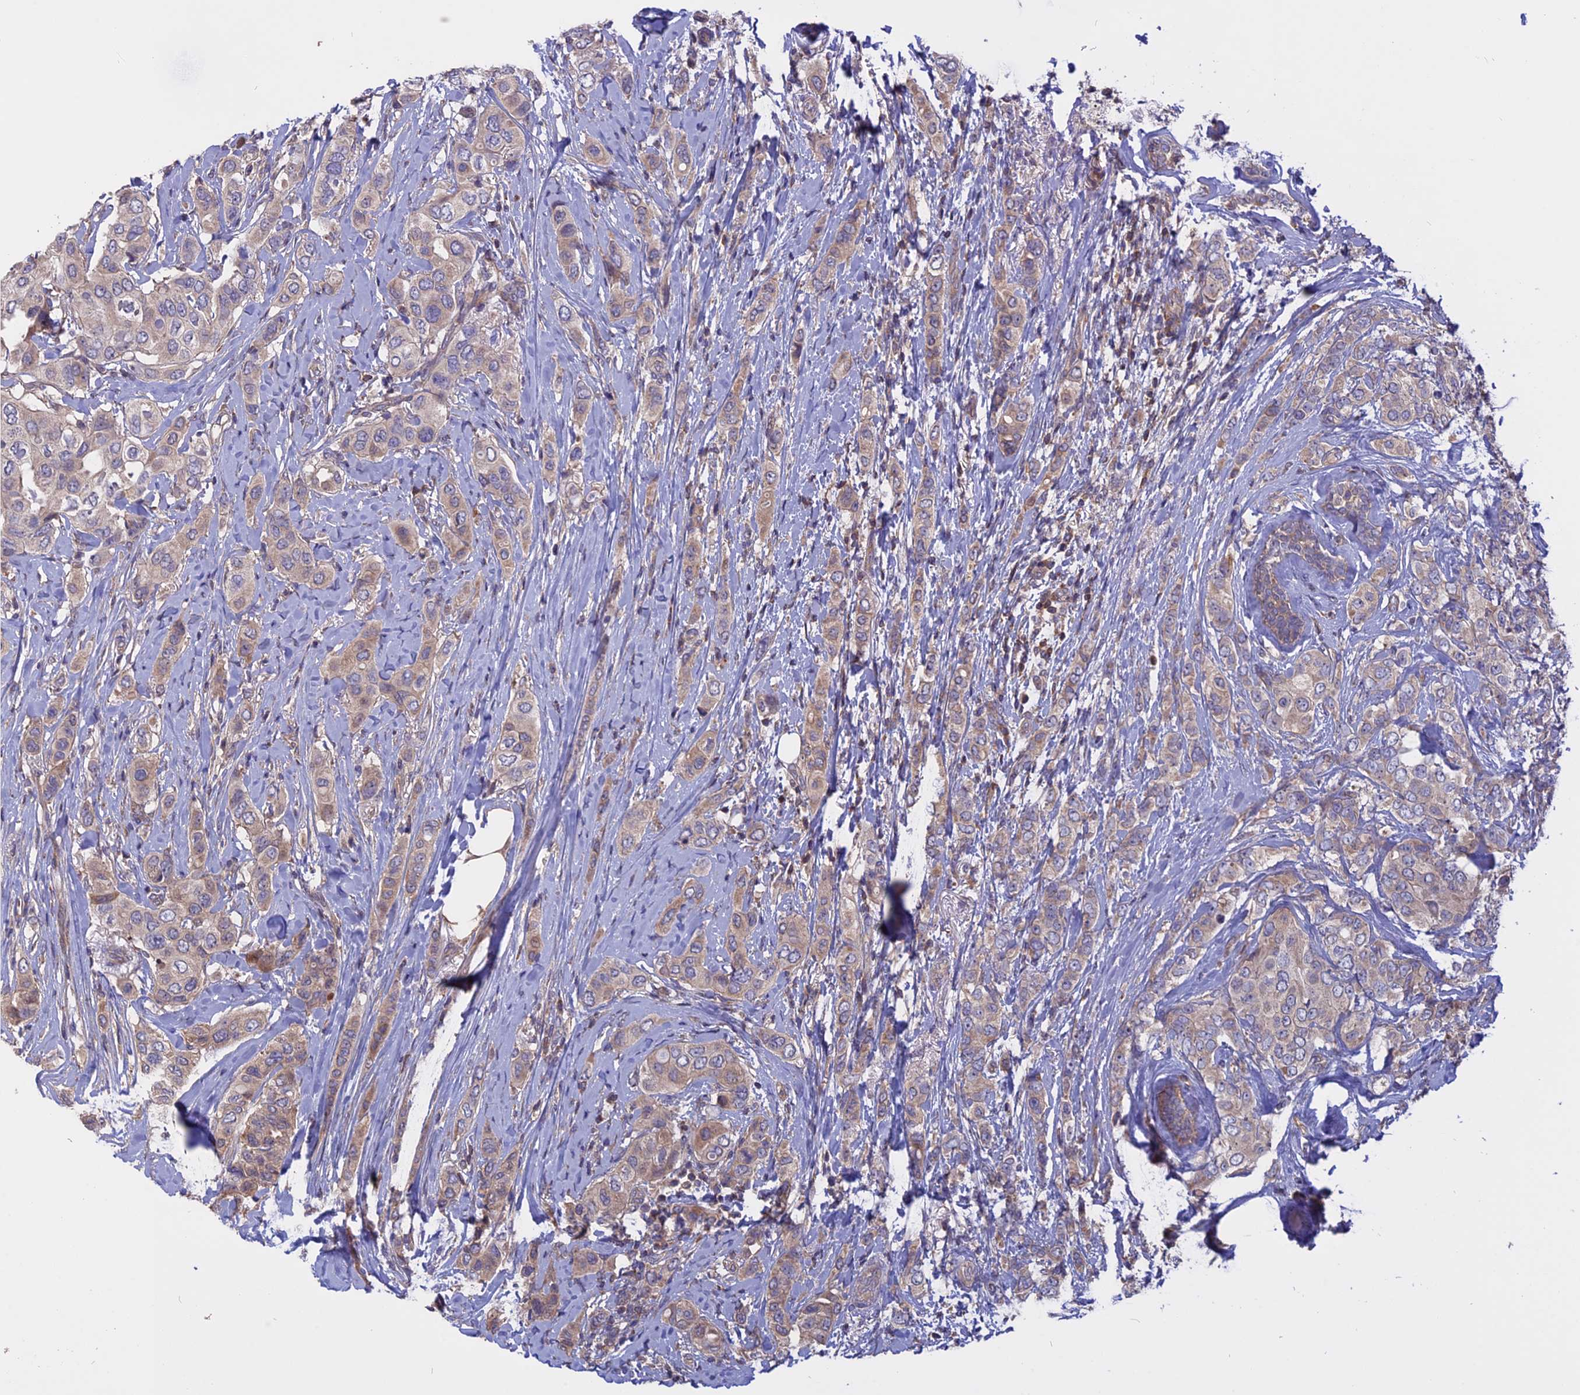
{"staining": {"intensity": "weak", "quantity": ">75%", "location": "cytoplasmic/membranous"}, "tissue": "breast cancer", "cell_type": "Tumor cells", "image_type": "cancer", "snomed": [{"axis": "morphology", "description": "Lobular carcinoma"}, {"axis": "topography", "description": "Breast"}], "caption": "Human breast cancer (lobular carcinoma) stained for a protein (brown) reveals weak cytoplasmic/membranous positive expression in about >75% of tumor cells.", "gene": "CARMIL2", "patient": {"sex": "female", "age": 51}}